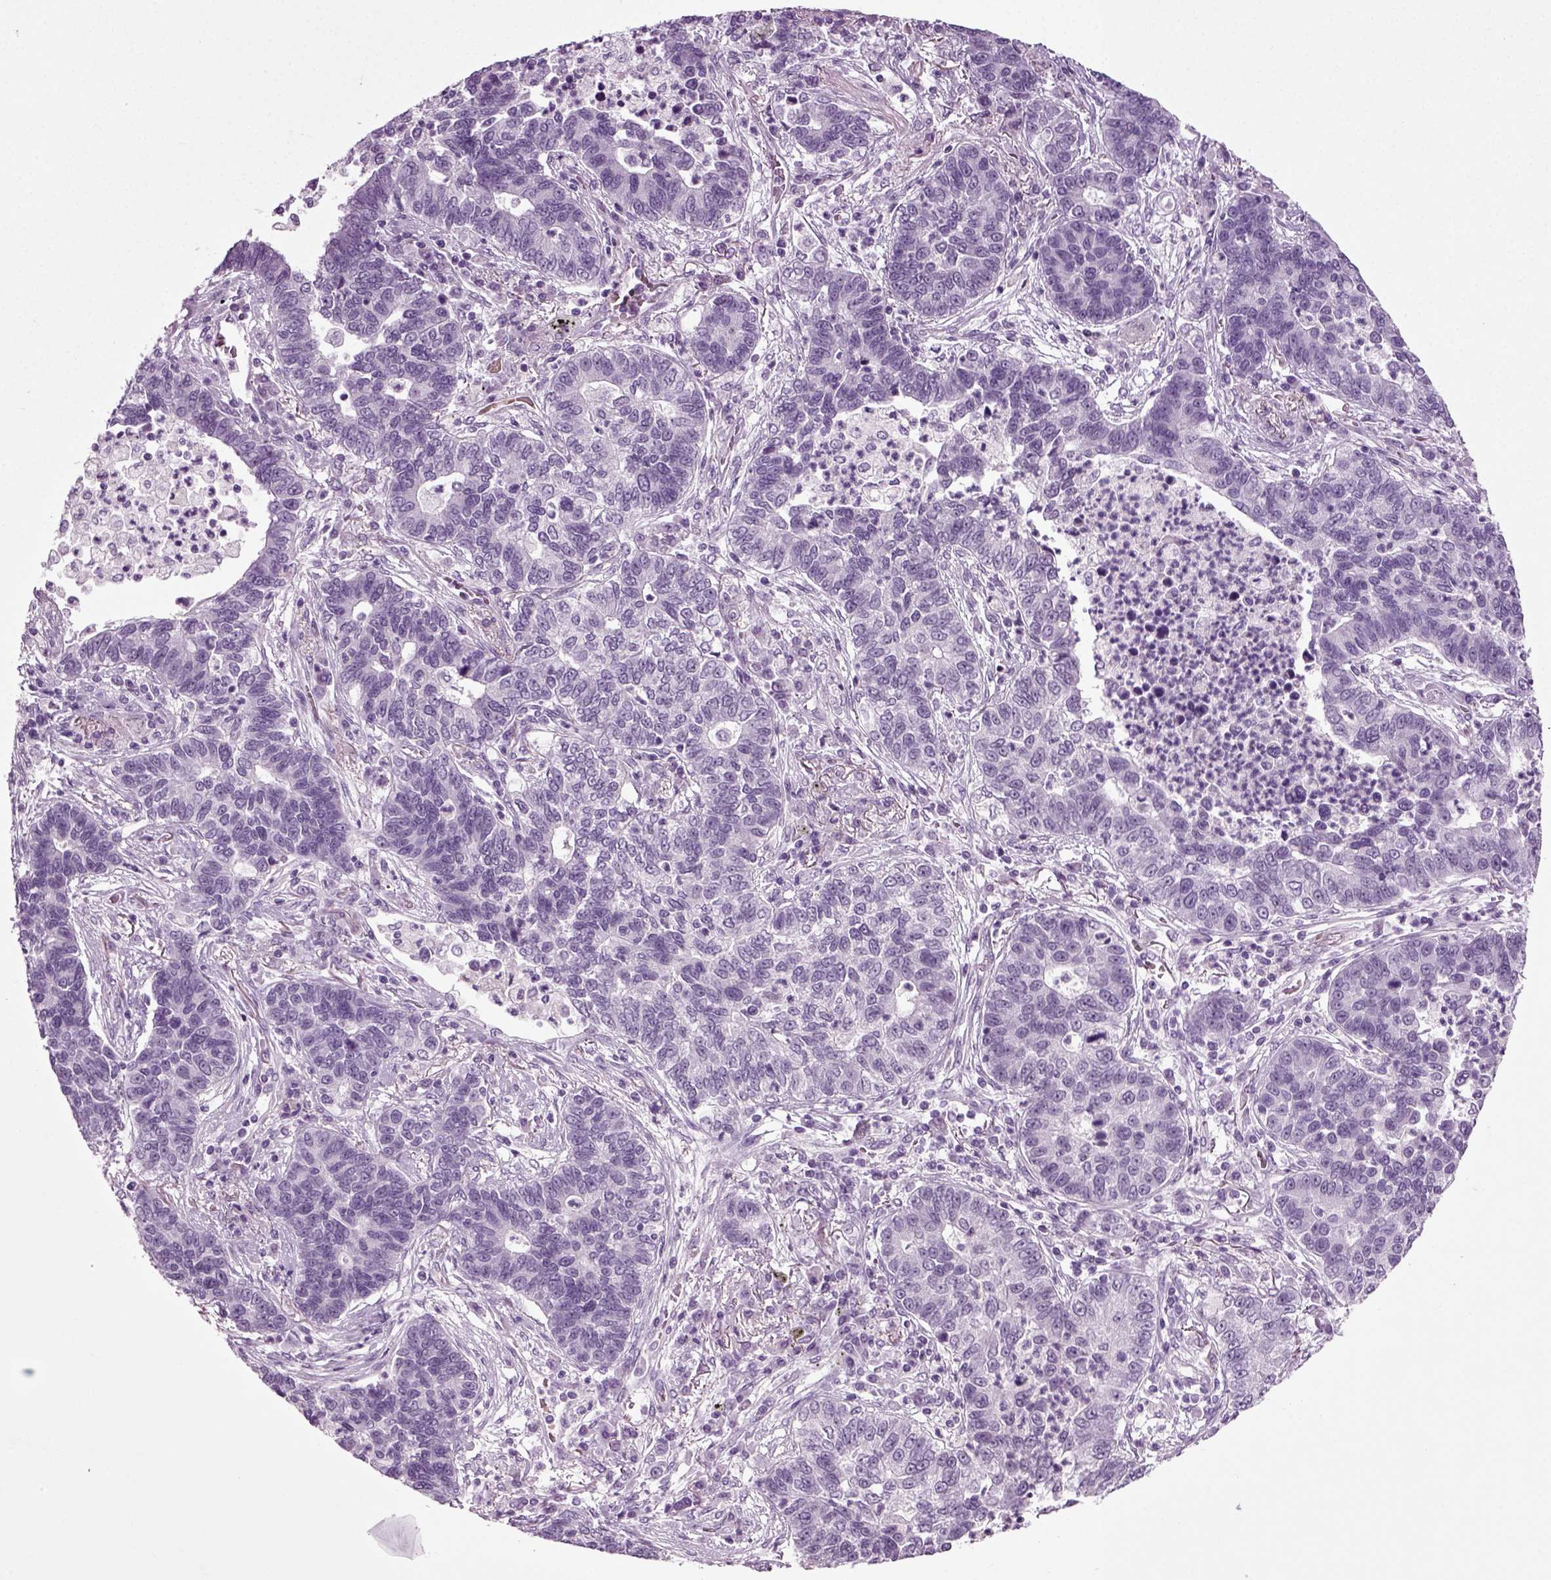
{"staining": {"intensity": "negative", "quantity": "none", "location": "none"}, "tissue": "lung cancer", "cell_type": "Tumor cells", "image_type": "cancer", "snomed": [{"axis": "morphology", "description": "Adenocarcinoma, NOS"}, {"axis": "topography", "description": "Lung"}], "caption": "IHC micrograph of human lung cancer (adenocarcinoma) stained for a protein (brown), which shows no expression in tumor cells. The staining was performed using DAB to visualize the protein expression in brown, while the nuclei were stained in blue with hematoxylin (Magnification: 20x).", "gene": "ZC2HC1C", "patient": {"sex": "female", "age": 57}}